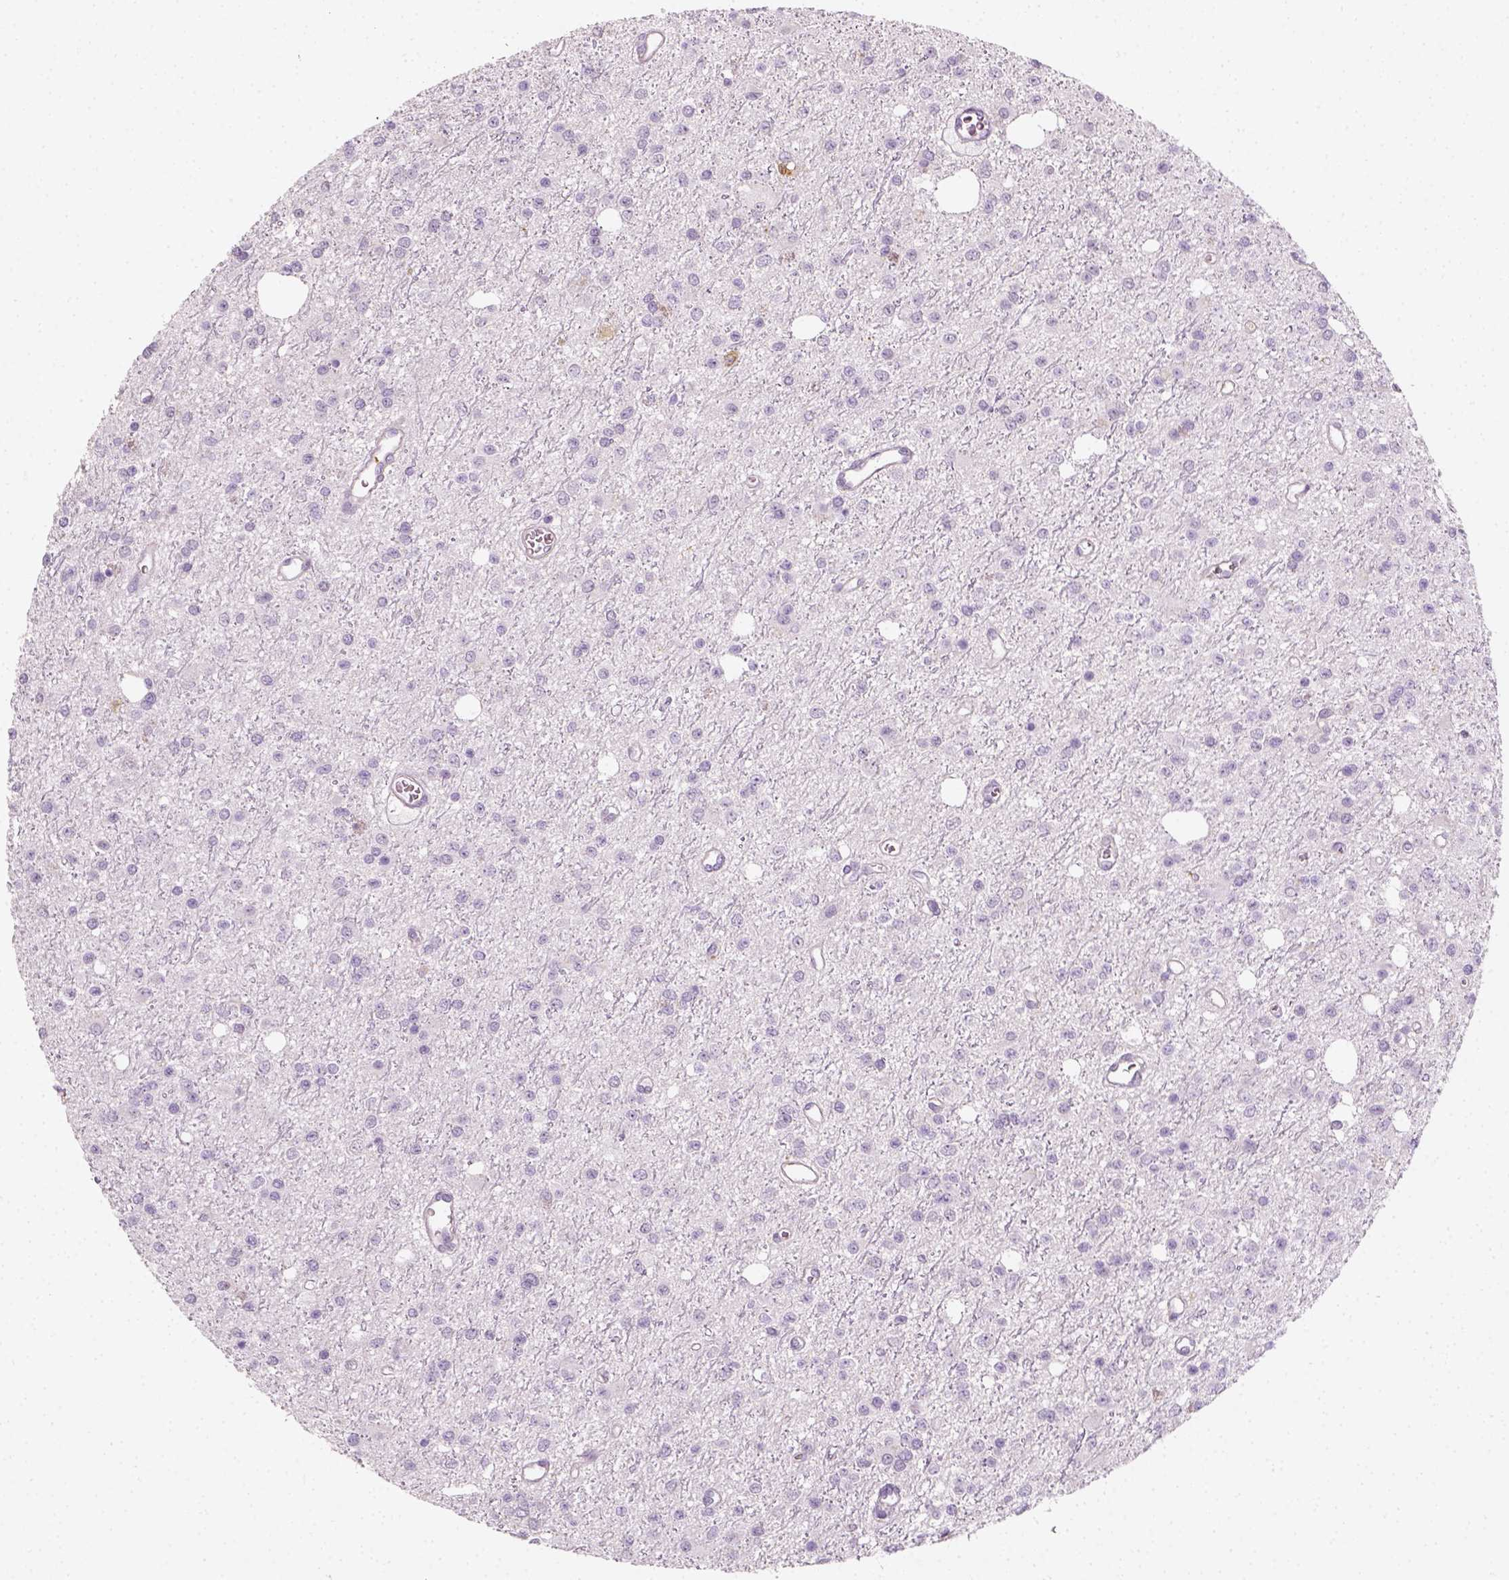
{"staining": {"intensity": "negative", "quantity": "none", "location": "none"}, "tissue": "glioma", "cell_type": "Tumor cells", "image_type": "cancer", "snomed": [{"axis": "morphology", "description": "Glioma, malignant, Low grade"}, {"axis": "topography", "description": "Brain"}], "caption": "High power microscopy image of an immunohistochemistry histopathology image of malignant glioma (low-grade), revealing no significant expression in tumor cells. (DAB (3,3'-diaminobenzidine) IHC, high magnification).", "gene": "FAM163B", "patient": {"sex": "female", "age": 45}}